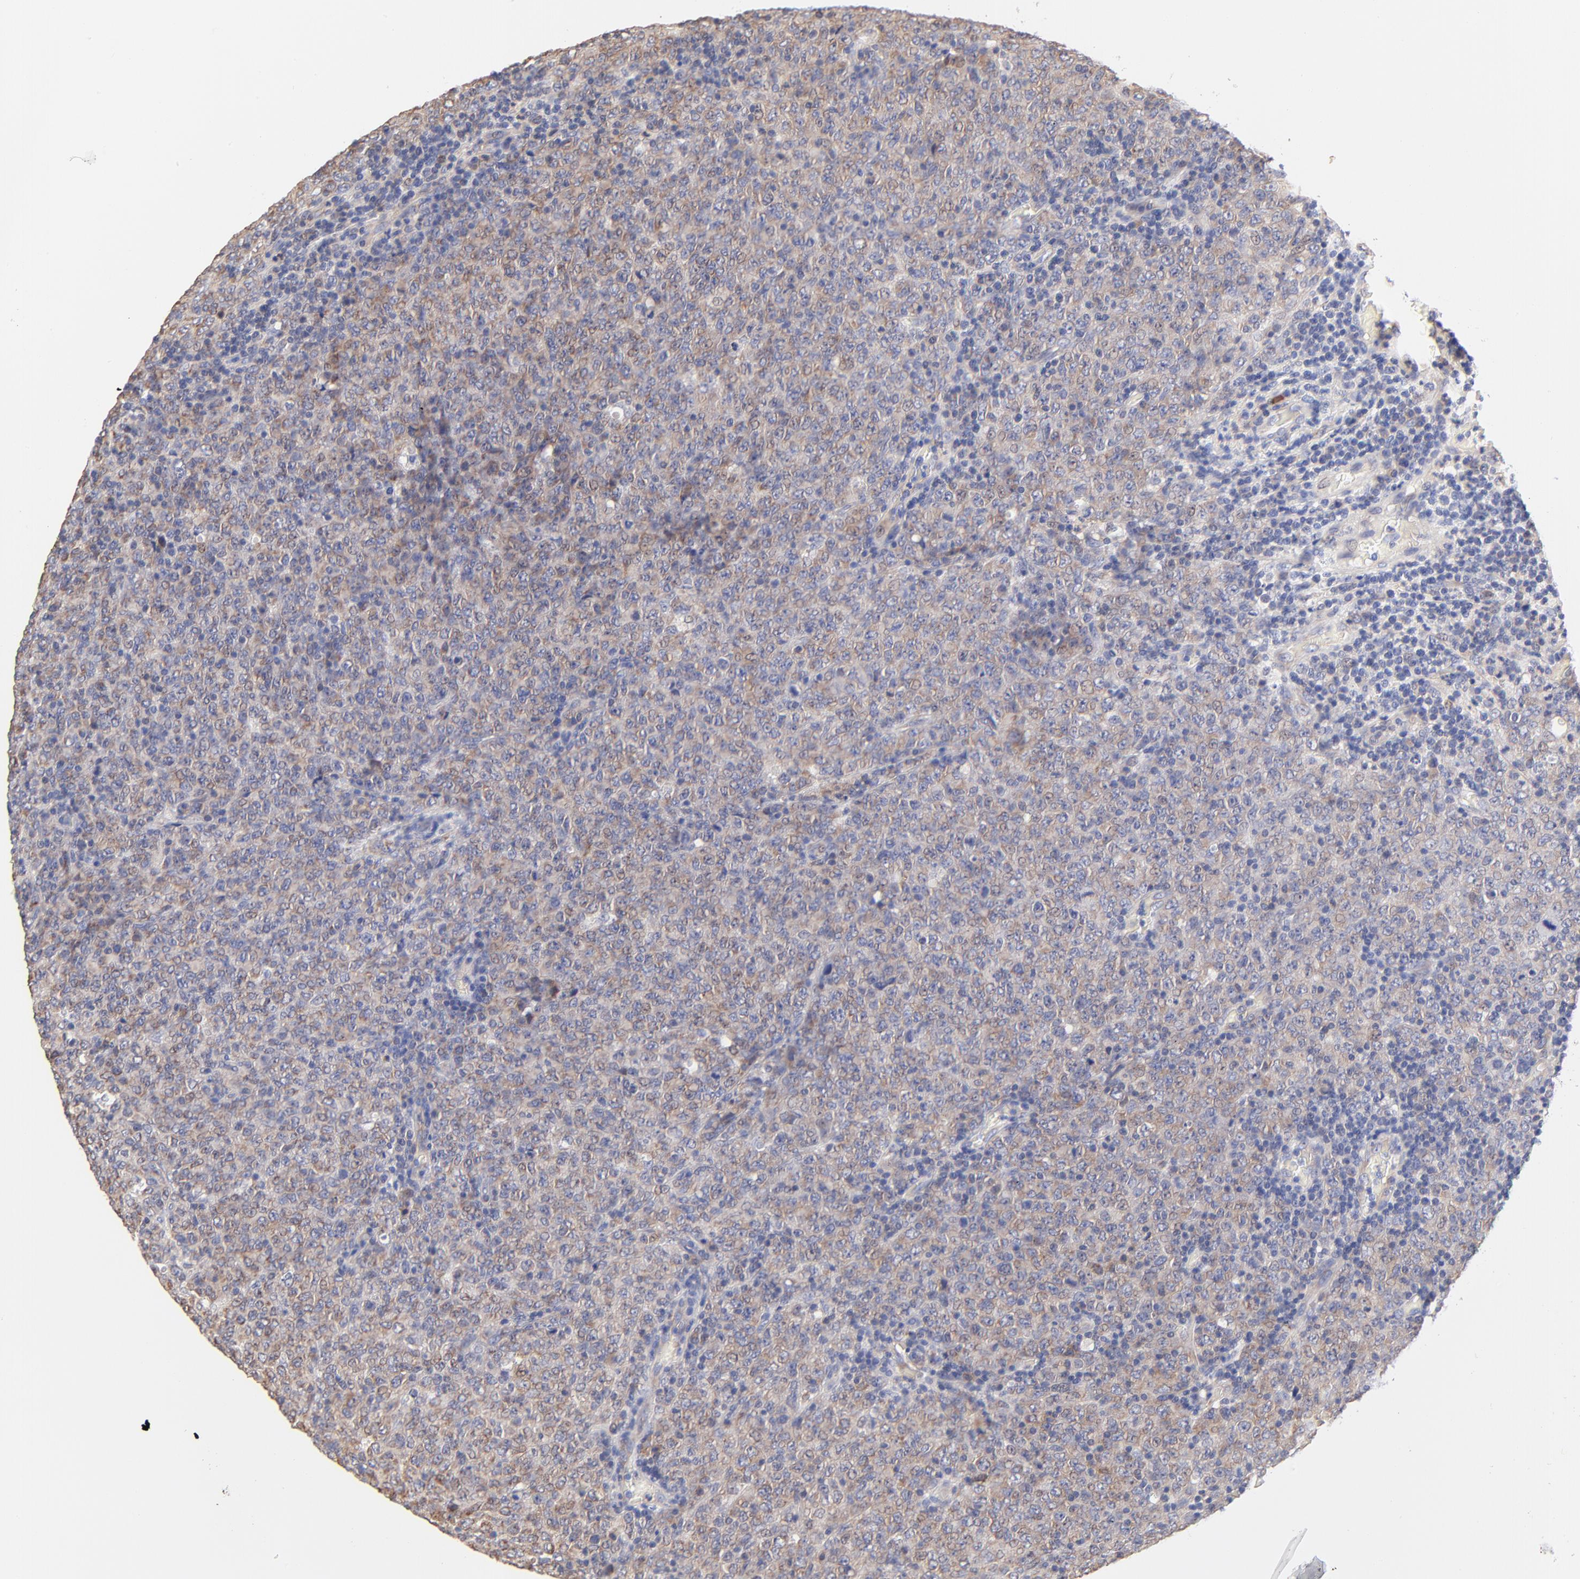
{"staining": {"intensity": "weak", "quantity": "25%-75%", "location": "cytoplasmic/membranous"}, "tissue": "lymphoma", "cell_type": "Tumor cells", "image_type": "cancer", "snomed": [{"axis": "morphology", "description": "Malignant lymphoma, non-Hodgkin's type, High grade"}, {"axis": "topography", "description": "Tonsil"}], "caption": "Protein analysis of lymphoma tissue shows weak cytoplasmic/membranous expression in about 25%-75% of tumor cells.", "gene": "PTK7", "patient": {"sex": "female", "age": 36}}